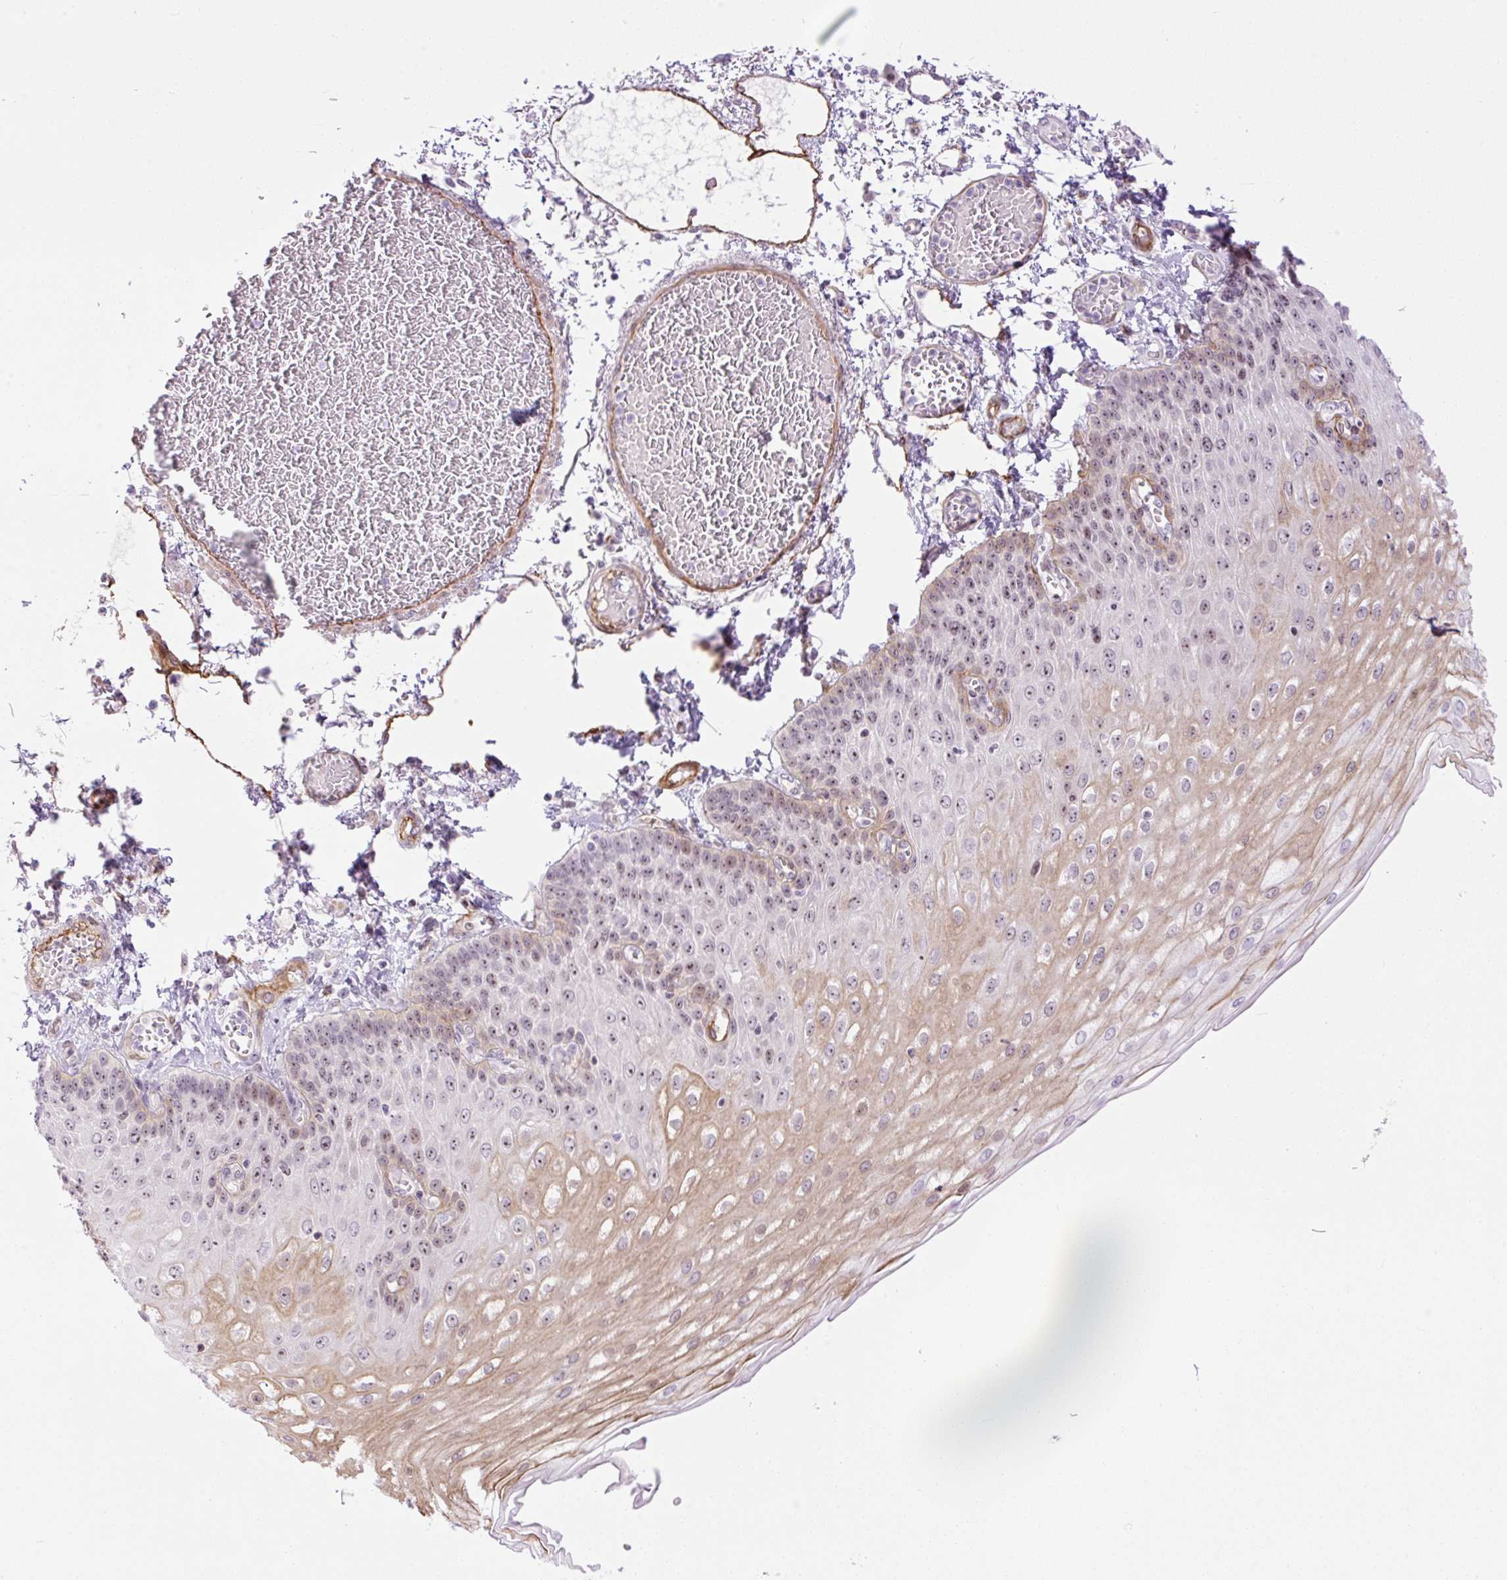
{"staining": {"intensity": "moderate", "quantity": "<25%", "location": "cytoplasmic/membranous,nuclear"}, "tissue": "esophagus", "cell_type": "Squamous epithelial cells", "image_type": "normal", "snomed": [{"axis": "morphology", "description": "Normal tissue, NOS"}, {"axis": "morphology", "description": "Adenocarcinoma, NOS"}, {"axis": "topography", "description": "Esophagus"}], "caption": "Esophagus stained for a protein shows moderate cytoplasmic/membranous,nuclear positivity in squamous epithelial cells. (IHC, brightfield microscopy, high magnification).", "gene": "ENSG00000268750", "patient": {"sex": "male", "age": 81}}